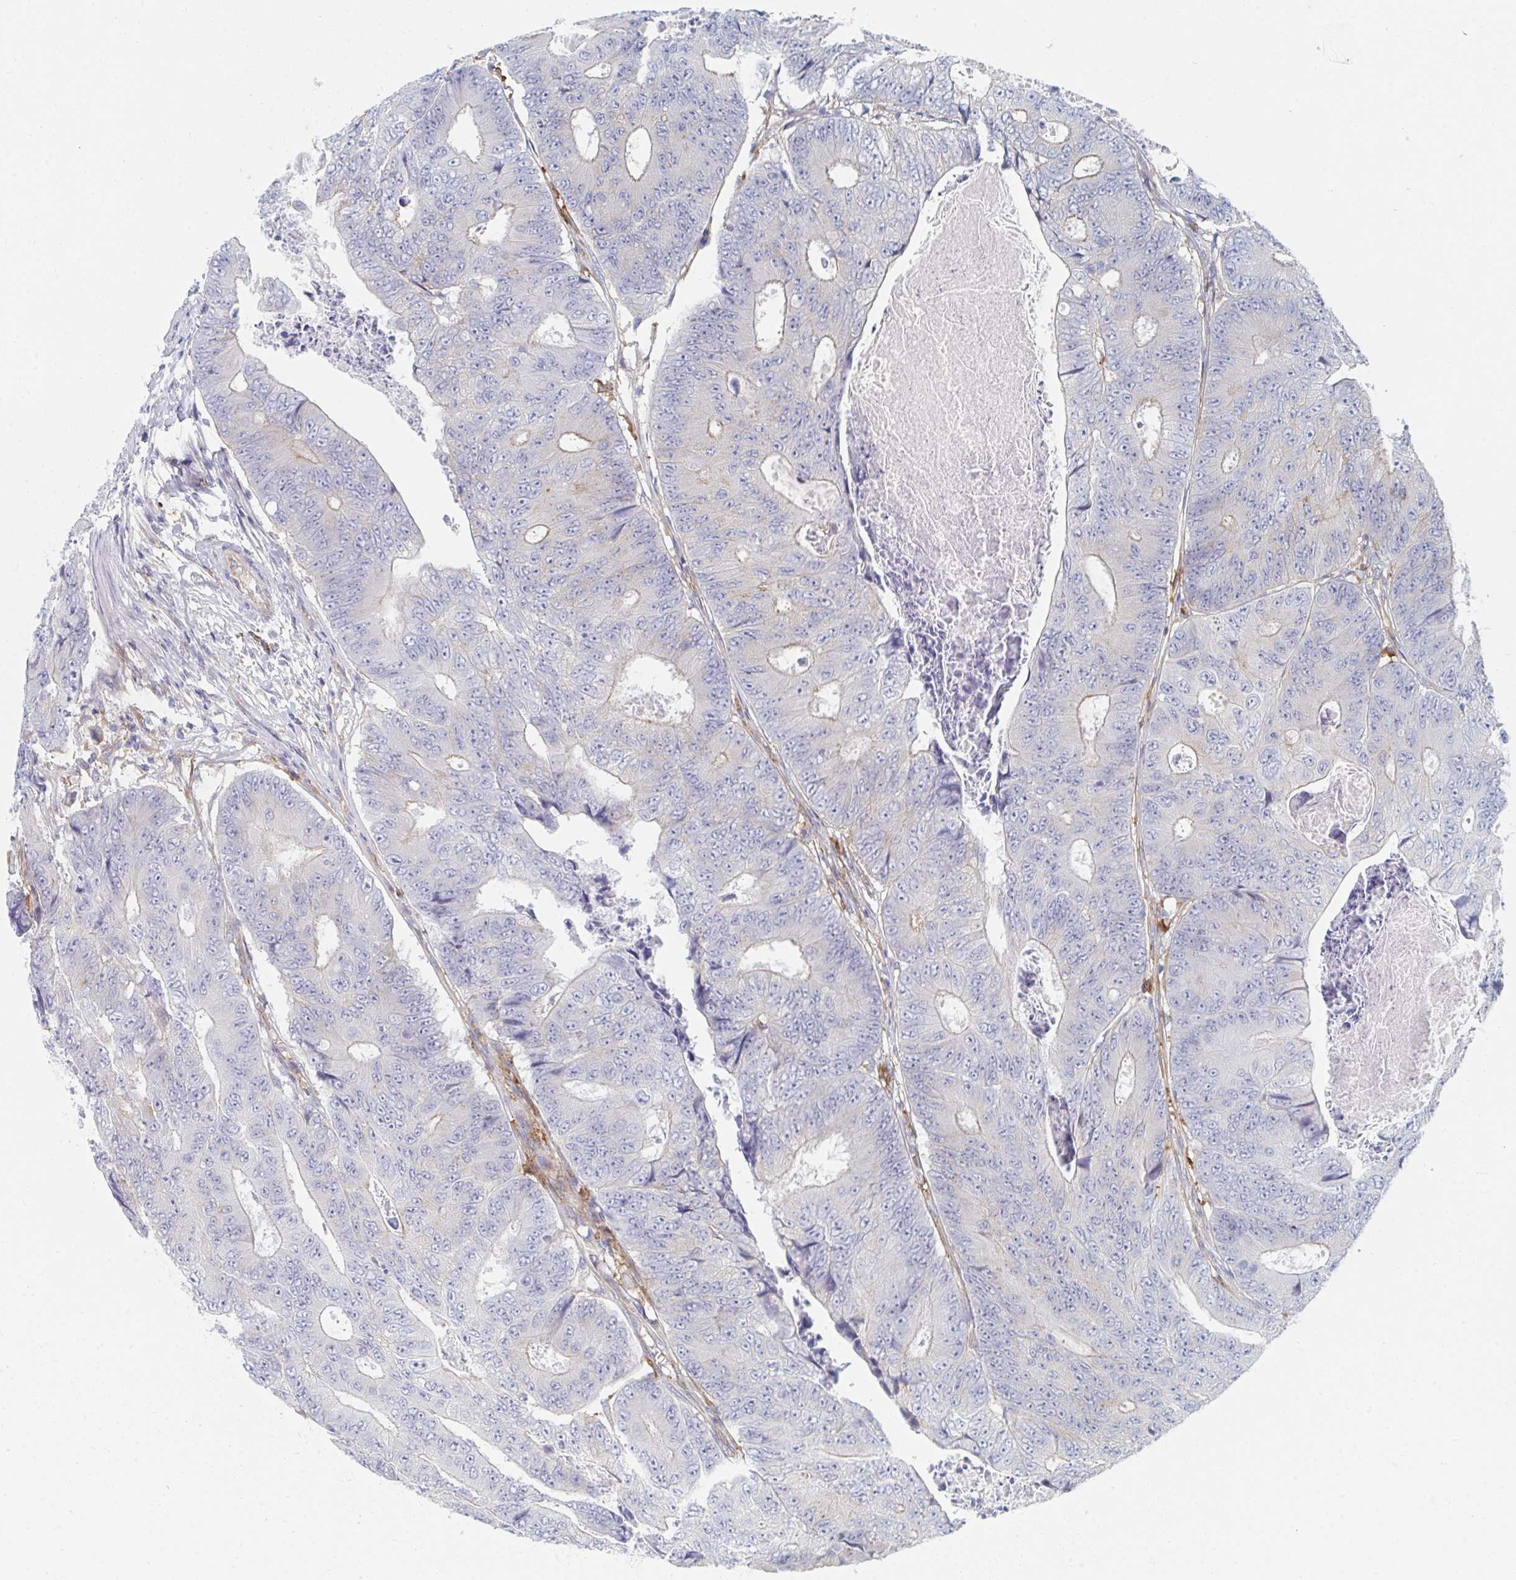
{"staining": {"intensity": "moderate", "quantity": "<25%", "location": "cytoplasmic/membranous"}, "tissue": "colorectal cancer", "cell_type": "Tumor cells", "image_type": "cancer", "snomed": [{"axis": "morphology", "description": "Adenocarcinoma, NOS"}, {"axis": "topography", "description": "Colon"}], "caption": "This is an image of immunohistochemistry (IHC) staining of colorectal cancer, which shows moderate positivity in the cytoplasmic/membranous of tumor cells.", "gene": "DAB2", "patient": {"sex": "female", "age": 48}}